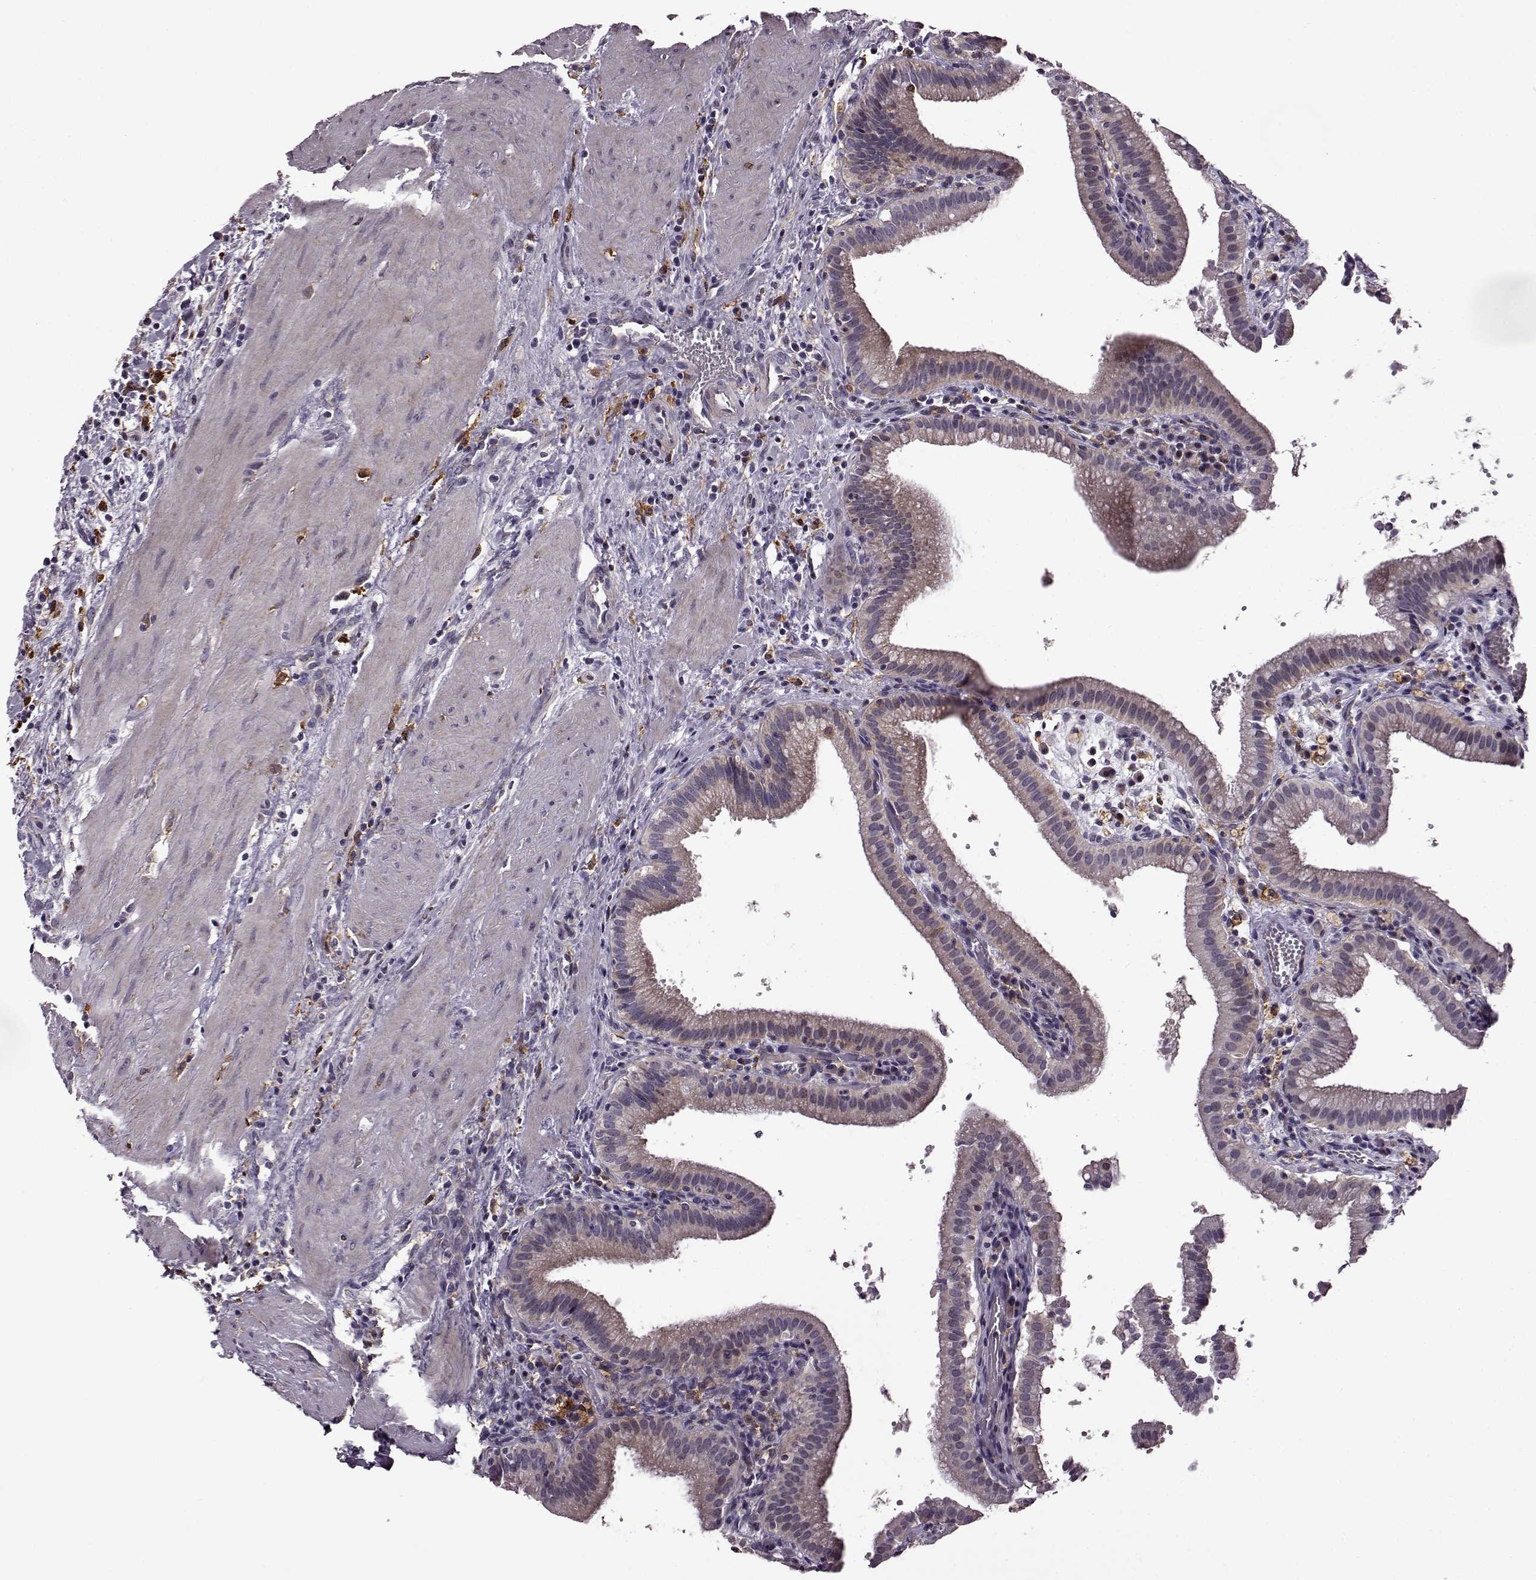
{"staining": {"intensity": "weak", "quantity": ">75%", "location": "cytoplasmic/membranous"}, "tissue": "gallbladder", "cell_type": "Glandular cells", "image_type": "normal", "snomed": [{"axis": "morphology", "description": "Normal tissue, NOS"}, {"axis": "topography", "description": "Gallbladder"}], "caption": "High-power microscopy captured an immunohistochemistry histopathology image of unremarkable gallbladder, revealing weak cytoplasmic/membranous positivity in approximately >75% of glandular cells.", "gene": "MTSS1", "patient": {"sex": "male", "age": 42}}